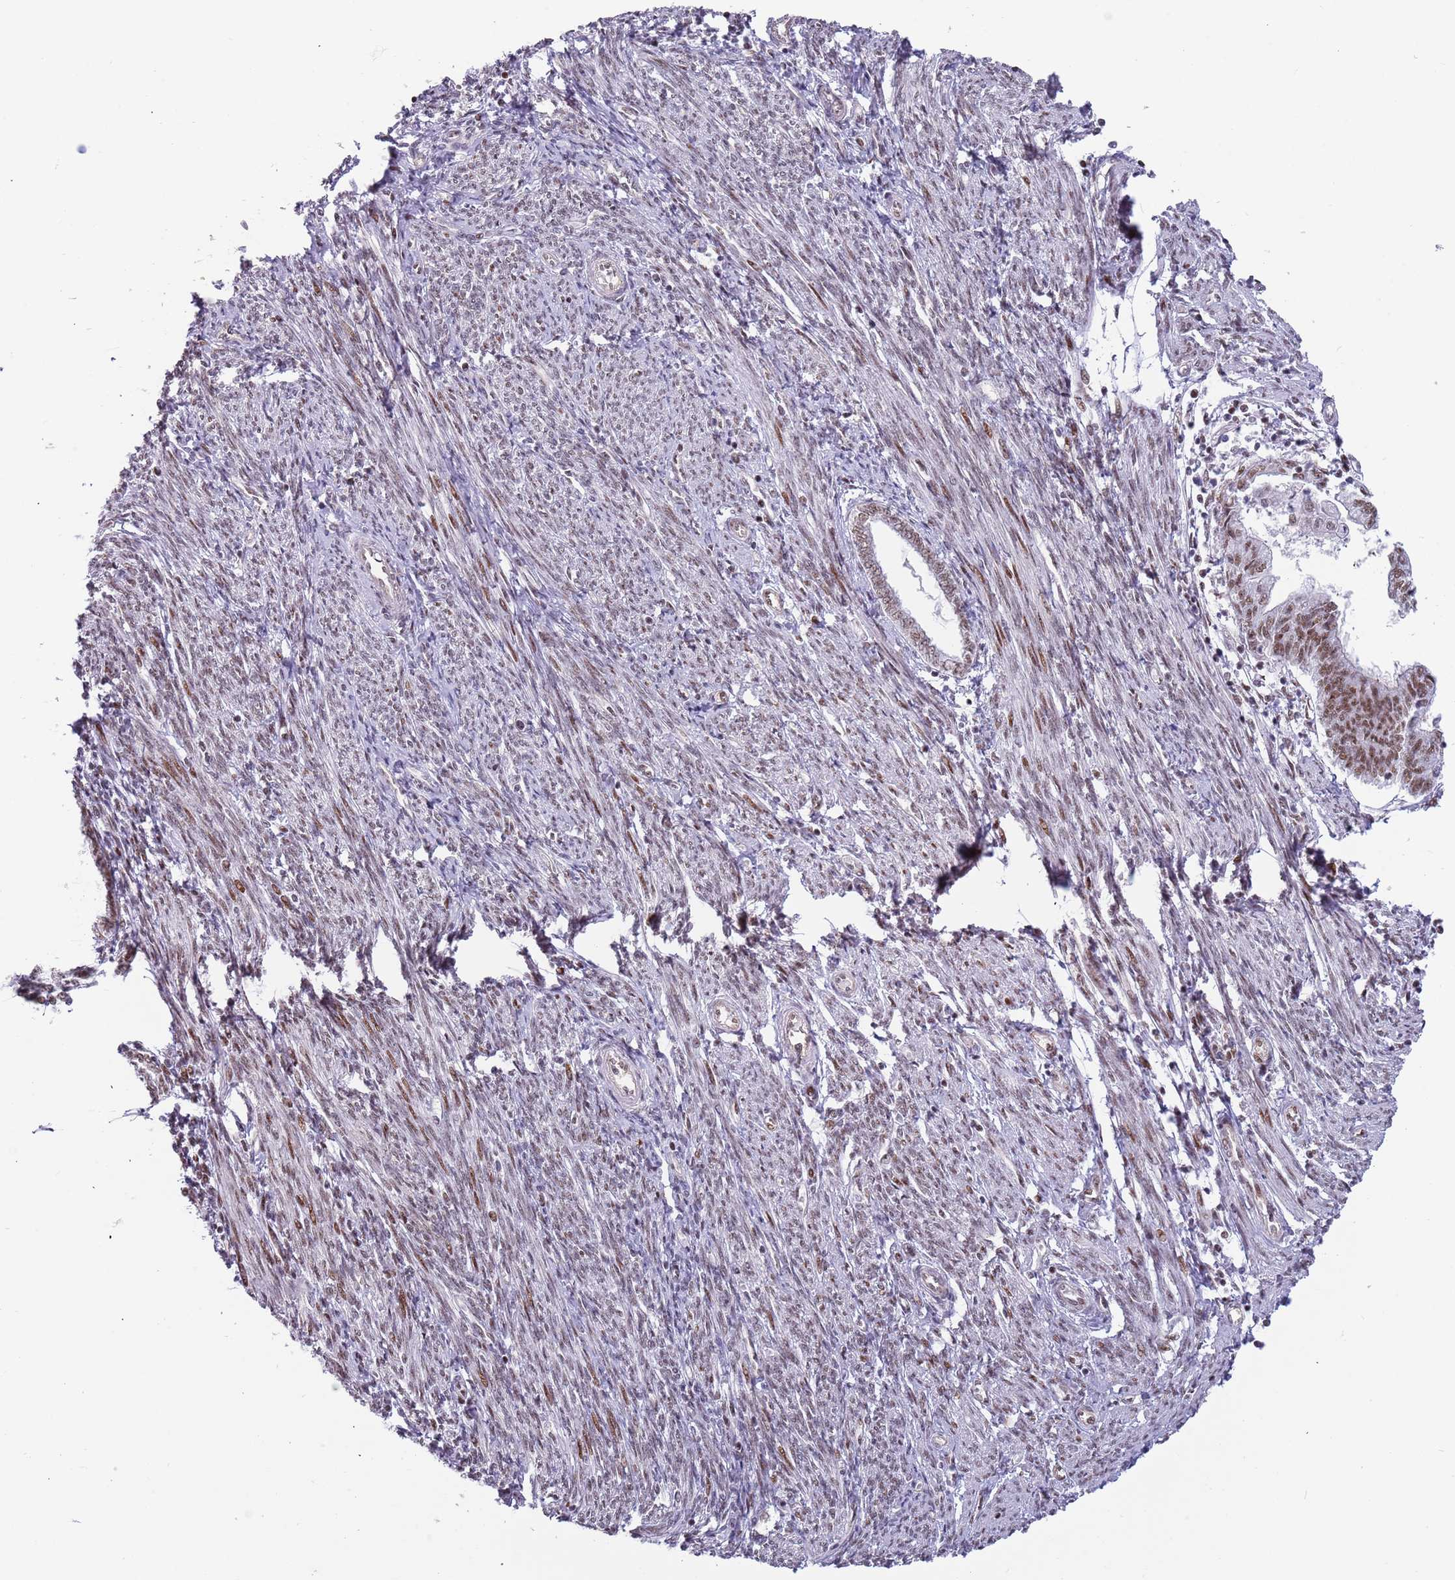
{"staining": {"intensity": "moderate", "quantity": ">75%", "location": "nuclear"}, "tissue": "endometrial cancer", "cell_type": "Tumor cells", "image_type": "cancer", "snomed": [{"axis": "morphology", "description": "Adenocarcinoma, NOS"}, {"axis": "topography", "description": "Endometrium"}], "caption": "Human endometrial cancer (adenocarcinoma) stained with a brown dye demonstrates moderate nuclear positive staining in approximately >75% of tumor cells.", "gene": "LRMDA", "patient": {"sex": "female", "age": 56}}